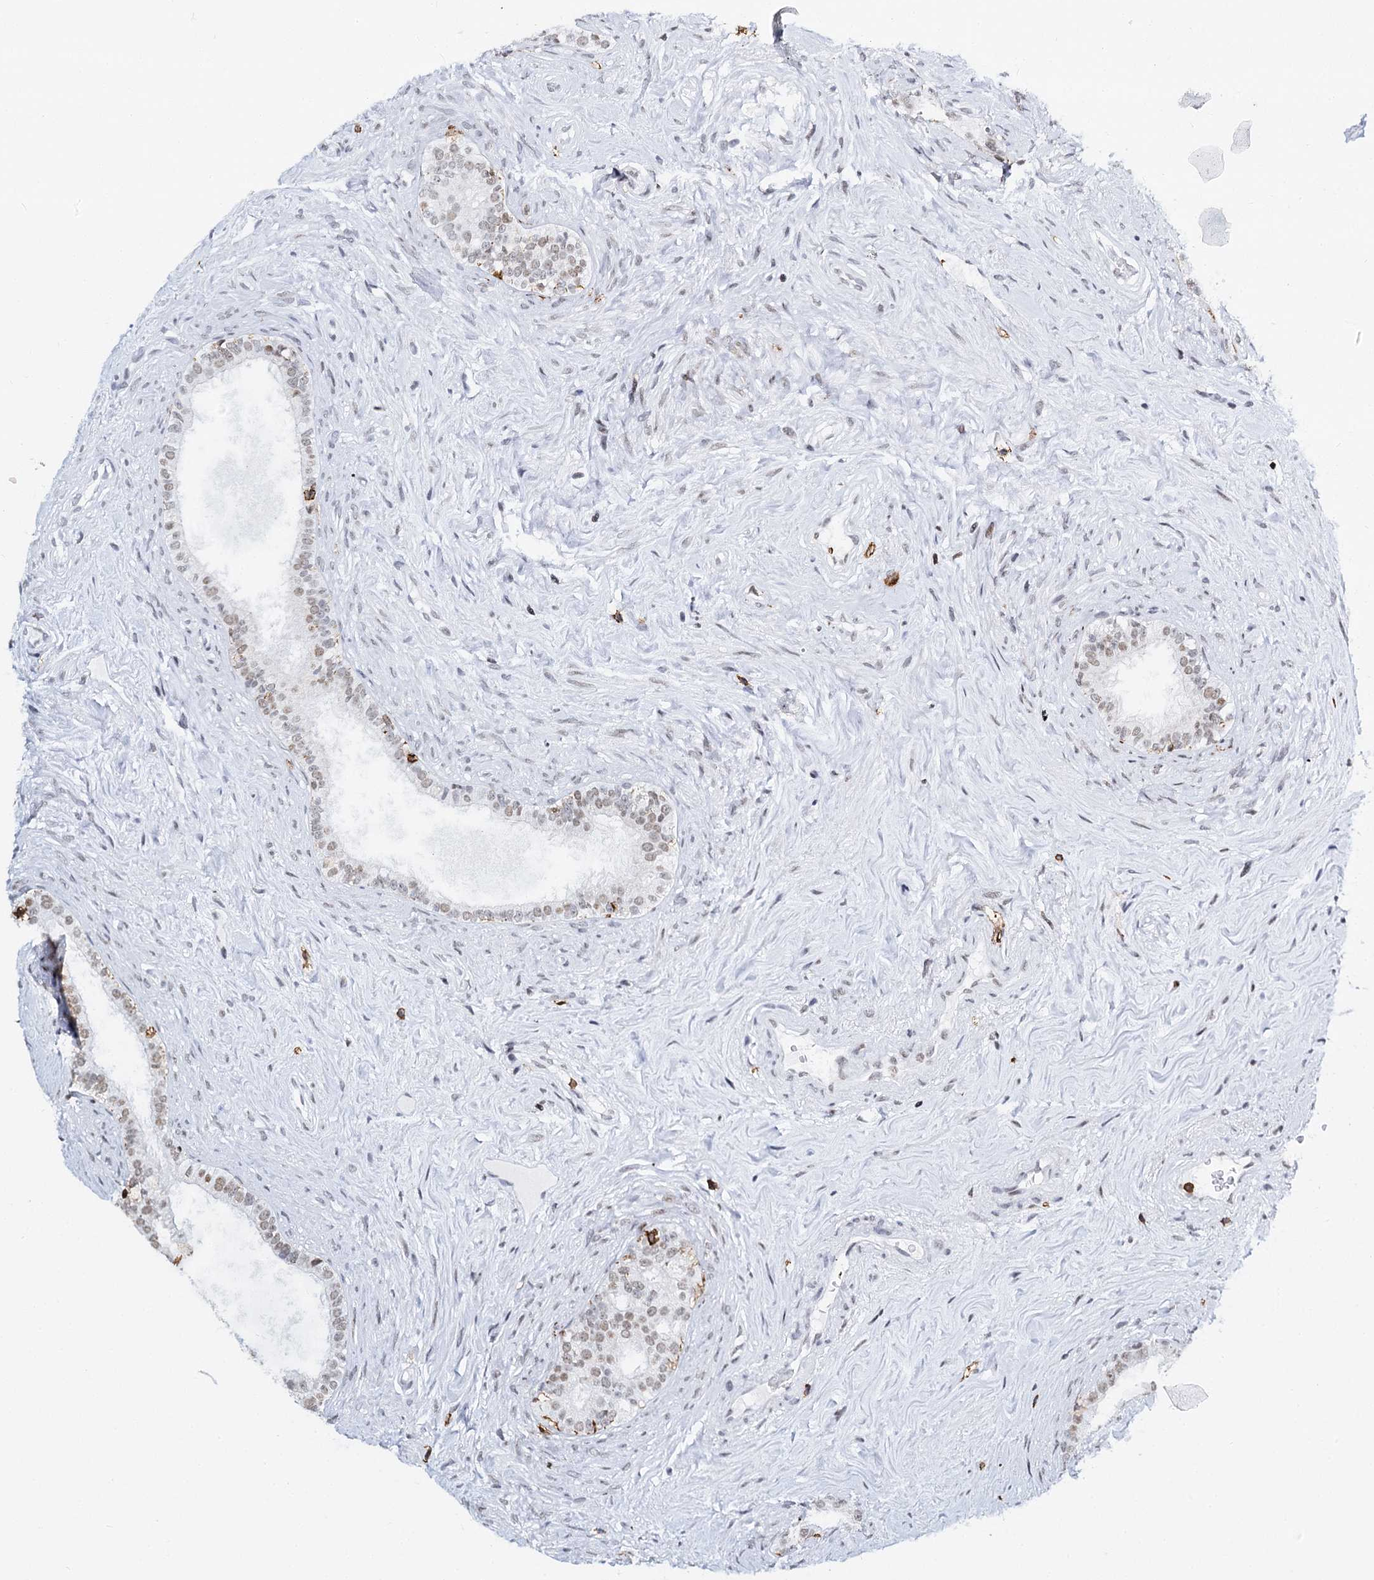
{"staining": {"intensity": "moderate", "quantity": ">75%", "location": "nuclear"}, "tissue": "epididymis", "cell_type": "Glandular cells", "image_type": "normal", "snomed": [{"axis": "morphology", "description": "Normal tissue, NOS"}, {"axis": "topography", "description": "Epididymis"}], "caption": "This image exhibits IHC staining of benign epididymis, with medium moderate nuclear expression in approximately >75% of glandular cells.", "gene": "BARD1", "patient": {"sex": "male", "age": 84}}